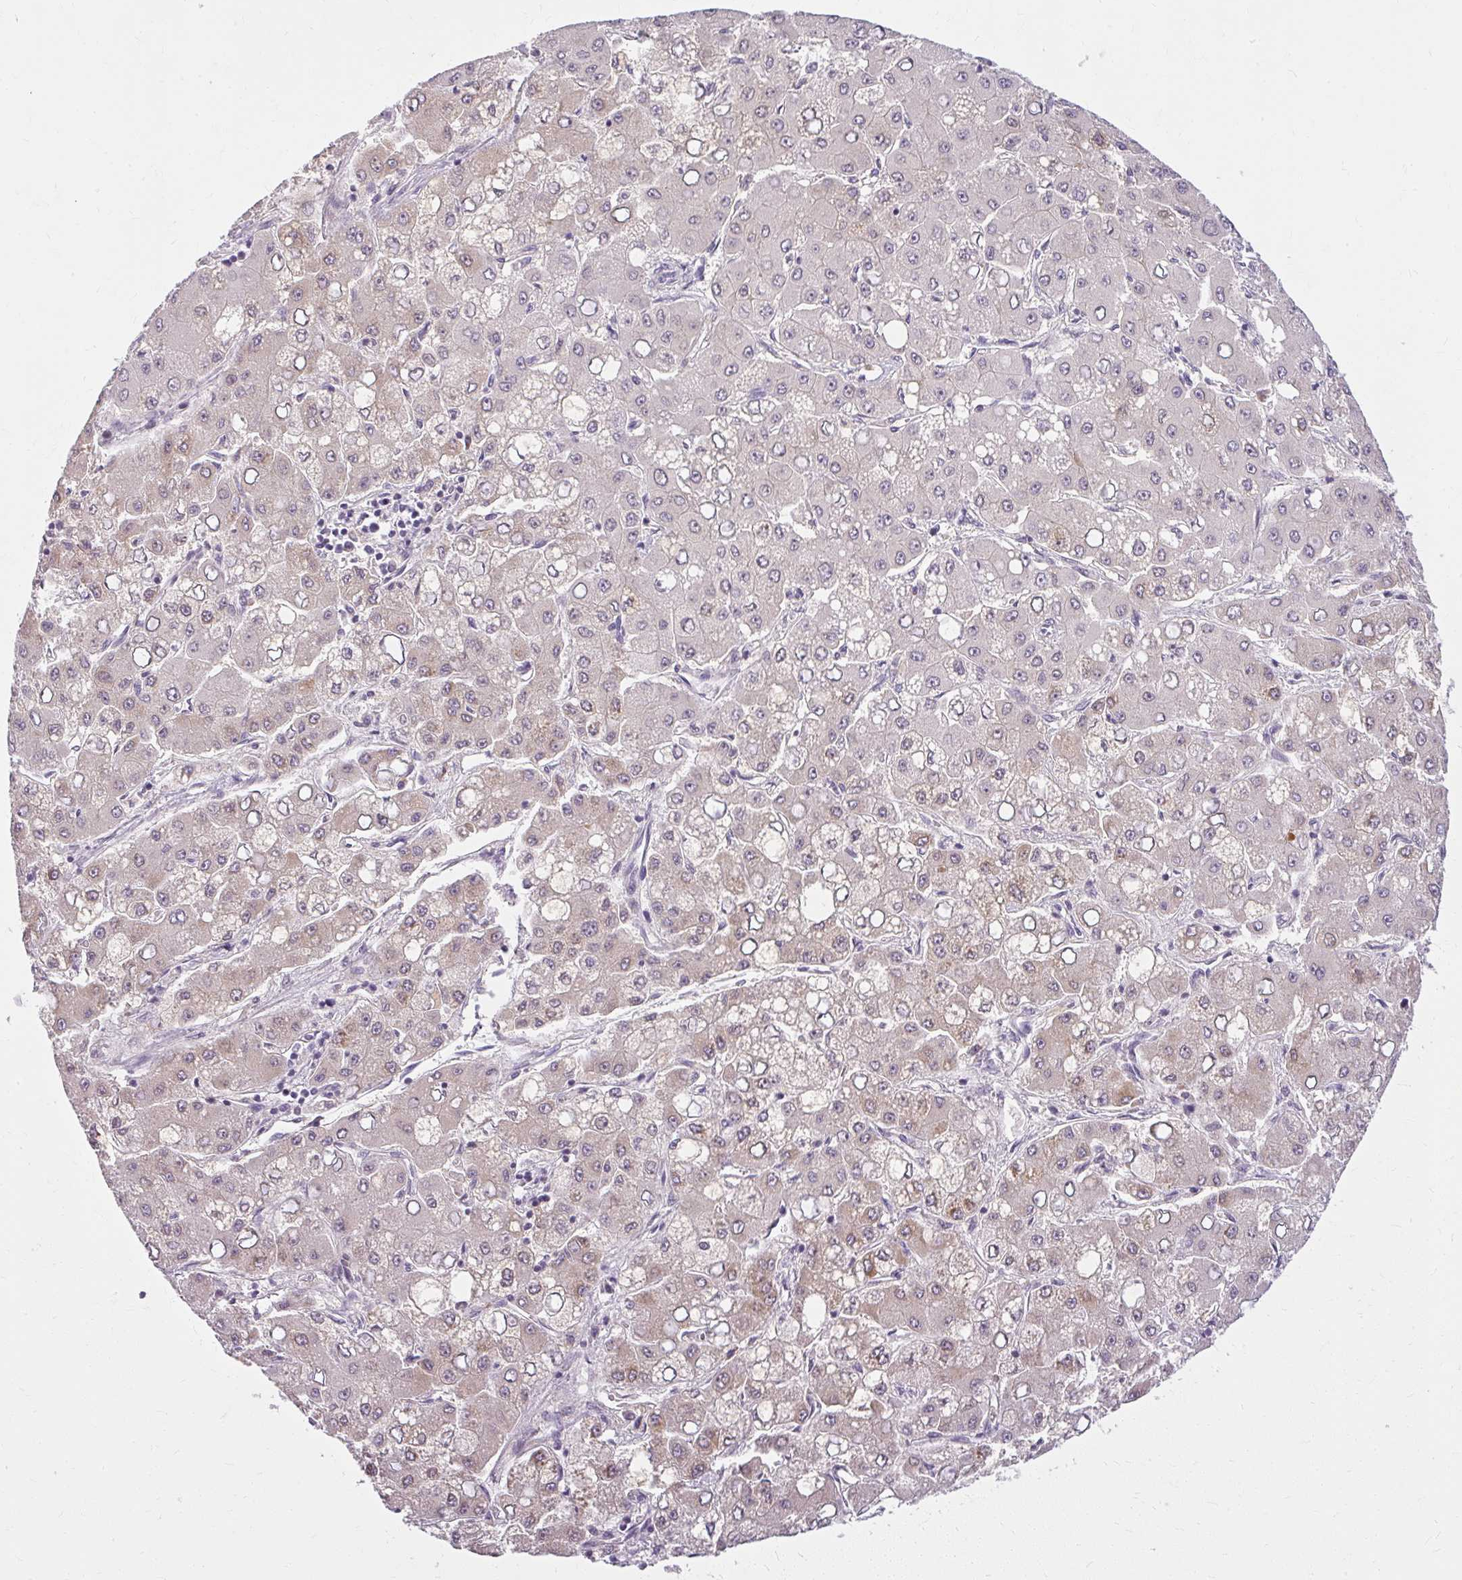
{"staining": {"intensity": "weak", "quantity": "<25%", "location": "cytoplasmic/membranous"}, "tissue": "liver cancer", "cell_type": "Tumor cells", "image_type": "cancer", "snomed": [{"axis": "morphology", "description": "Carcinoma, Hepatocellular, NOS"}, {"axis": "topography", "description": "Liver"}], "caption": "High power microscopy image of an immunohistochemistry (IHC) histopathology image of hepatocellular carcinoma (liver), revealing no significant staining in tumor cells.", "gene": "ZFYVE26", "patient": {"sex": "male", "age": 40}}